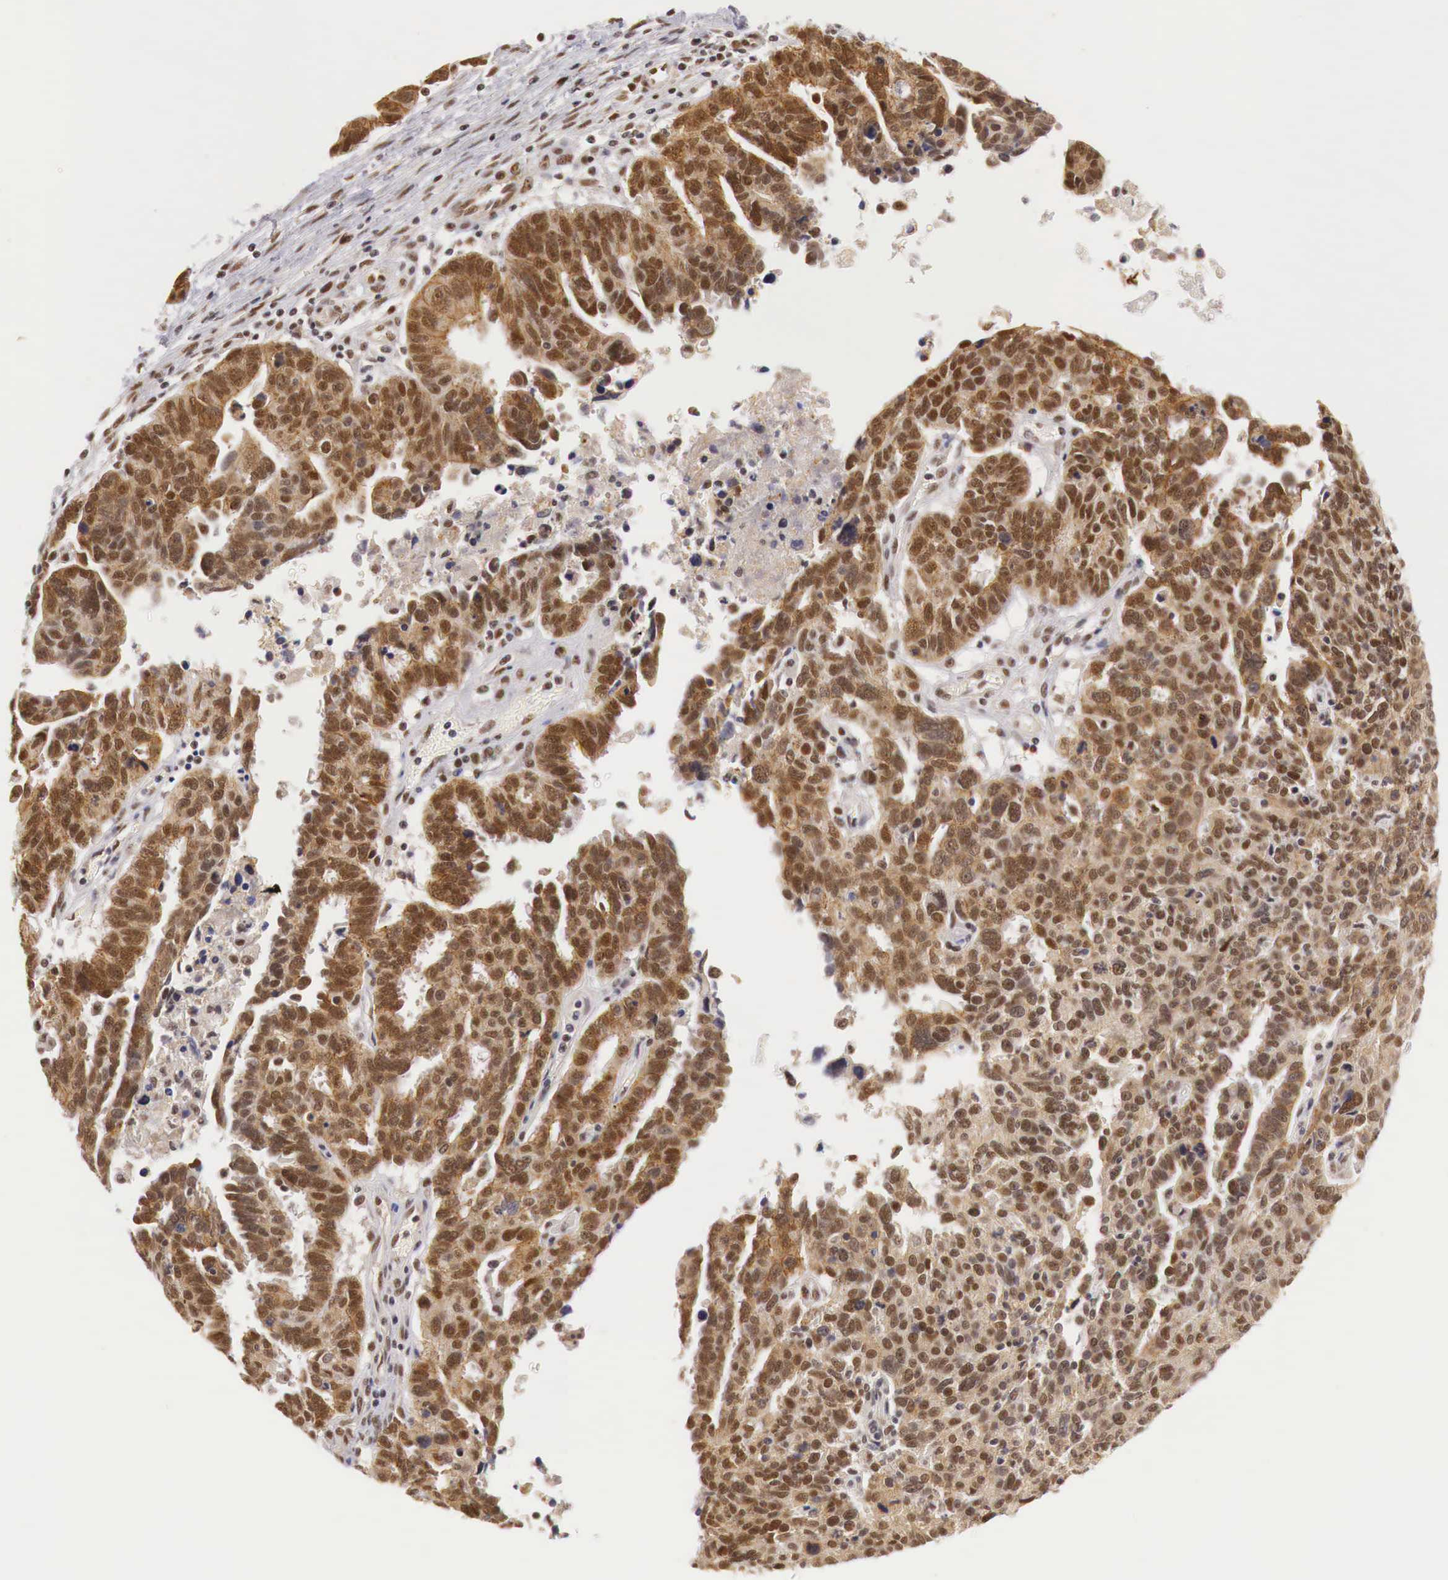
{"staining": {"intensity": "strong", "quantity": ">75%", "location": "cytoplasmic/membranous,nuclear"}, "tissue": "ovarian cancer", "cell_type": "Tumor cells", "image_type": "cancer", "snomed": [{"axis": "morphology", "description": "Carcinoma, endometroid"}, {"axis": "morphology", "description": "Cystadenocarcinoma, serous, NOS"}, {"axis": "topography", "description": "Ovary"}], "caption": "Protein expression by immunohistochemistry (IHC) shows strong cytoplasmic/membranous and nuclear positivity in about >75% of tumor cells in ovarian serous cystadenocarcinoma.", "gene": "GPKOW", "patient": {"sex": "female", "age": 45}}